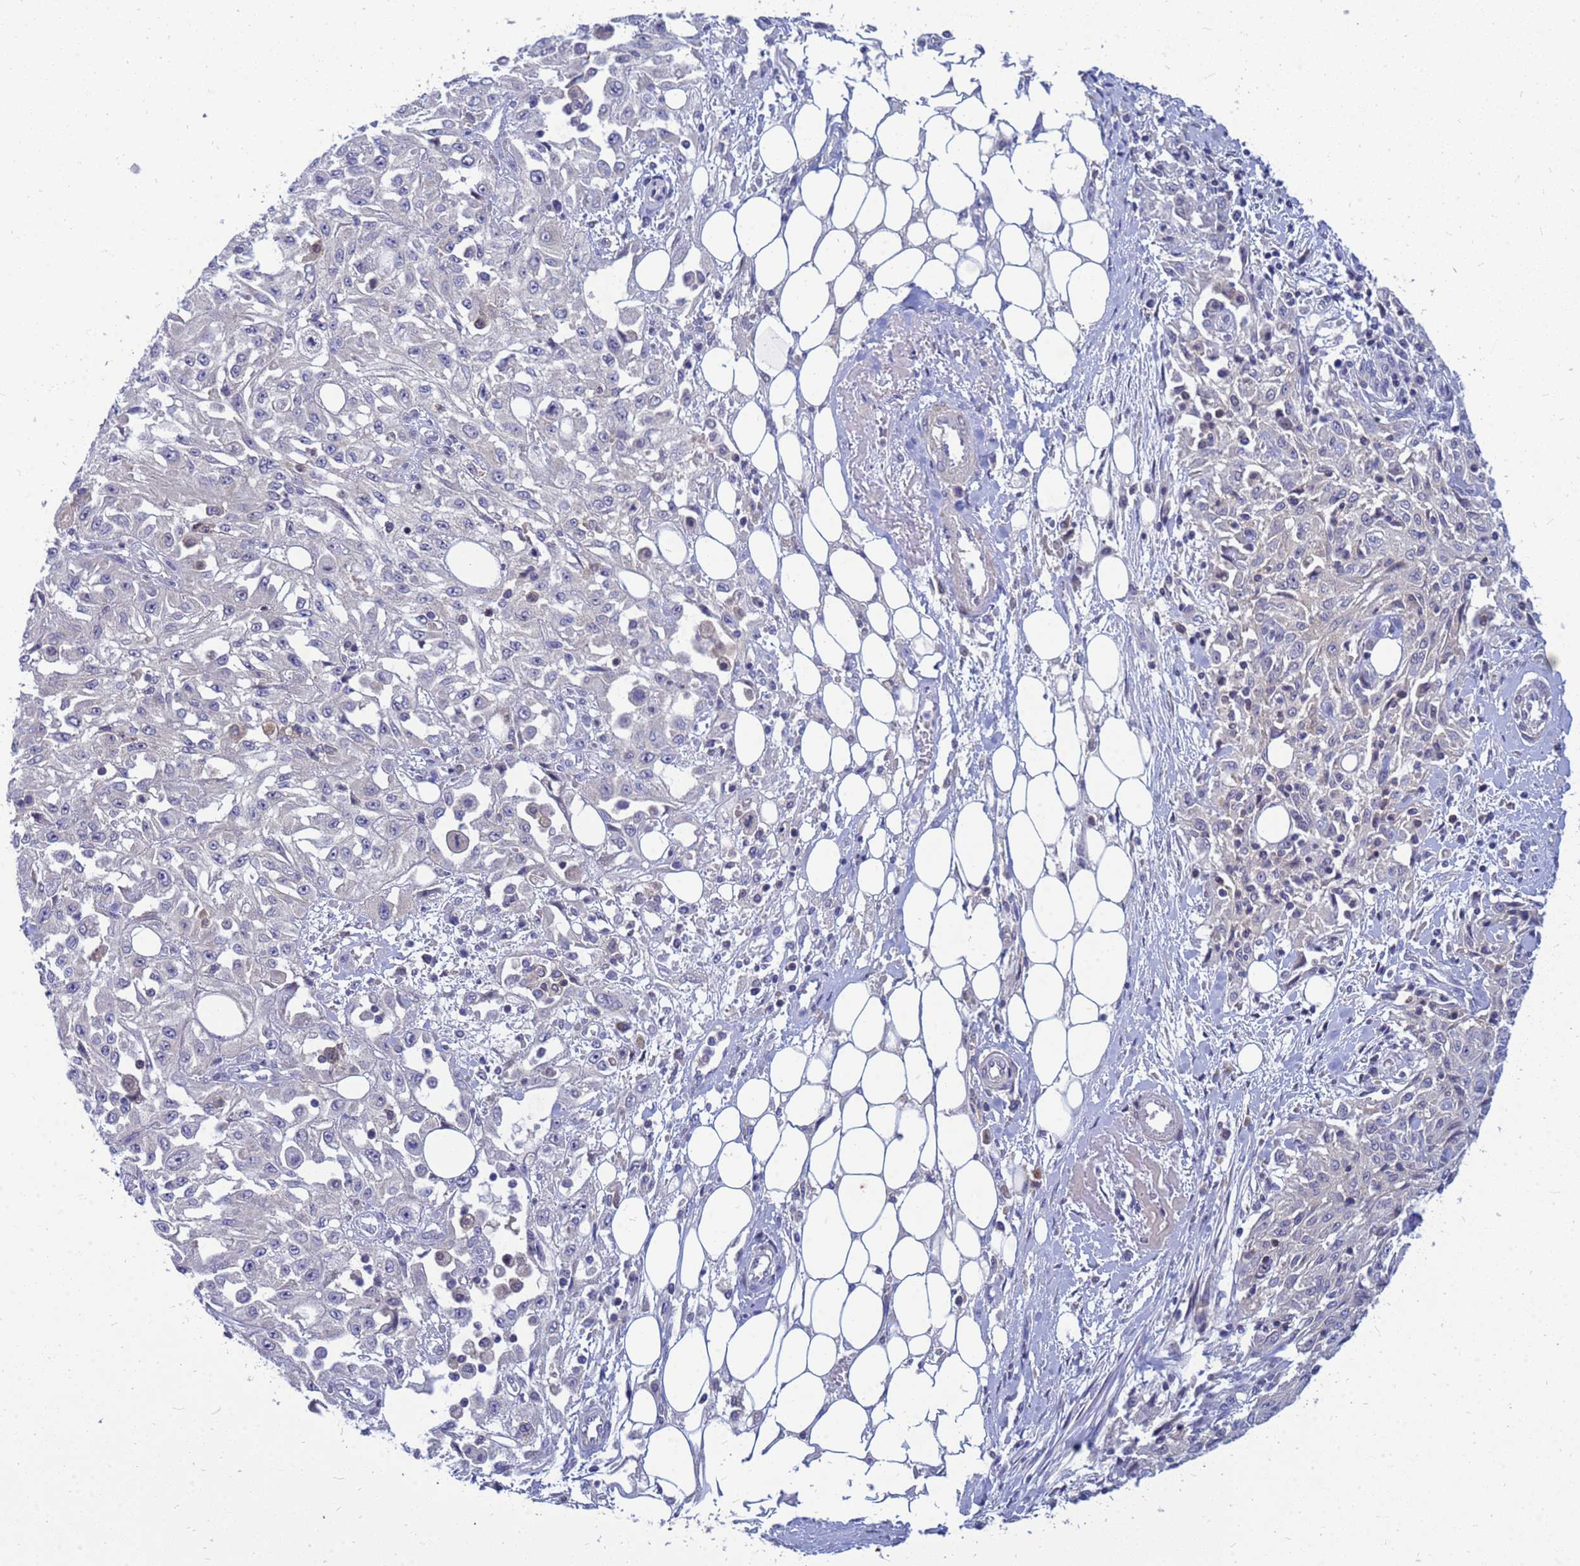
{"staining": {"intensity": "negative", "quantity": "none", "location": "none"}, "tissue": "skin cancer", "cell_type": "Tumor cells", "image_type": "cancer", "snomed": [{"axis": "morphology", "description": "Squamous cell carcinoma, NOS"}, {"axis": "morphology", "description": "Squamous cell carcinoma, metastatic, NOS"}, {"axis": "topography", "description": "Skin"}, {"axis": "topography", "description": "Lymph node"}], "caption": "High magnification brightfield microscopy of metastatic squamous cell carcinoma (skin) stained with DAB (brown) and counterstained with hematoxylin (blue): tumor cells show no significant expression. (Stains: DAB immunohistochemistry with hematoxylin counter stain, Microscopy: brightfield microscopy at high magnification).", "gene": "SRGAP3", "patient": {"sex": "male", "age": 75}}